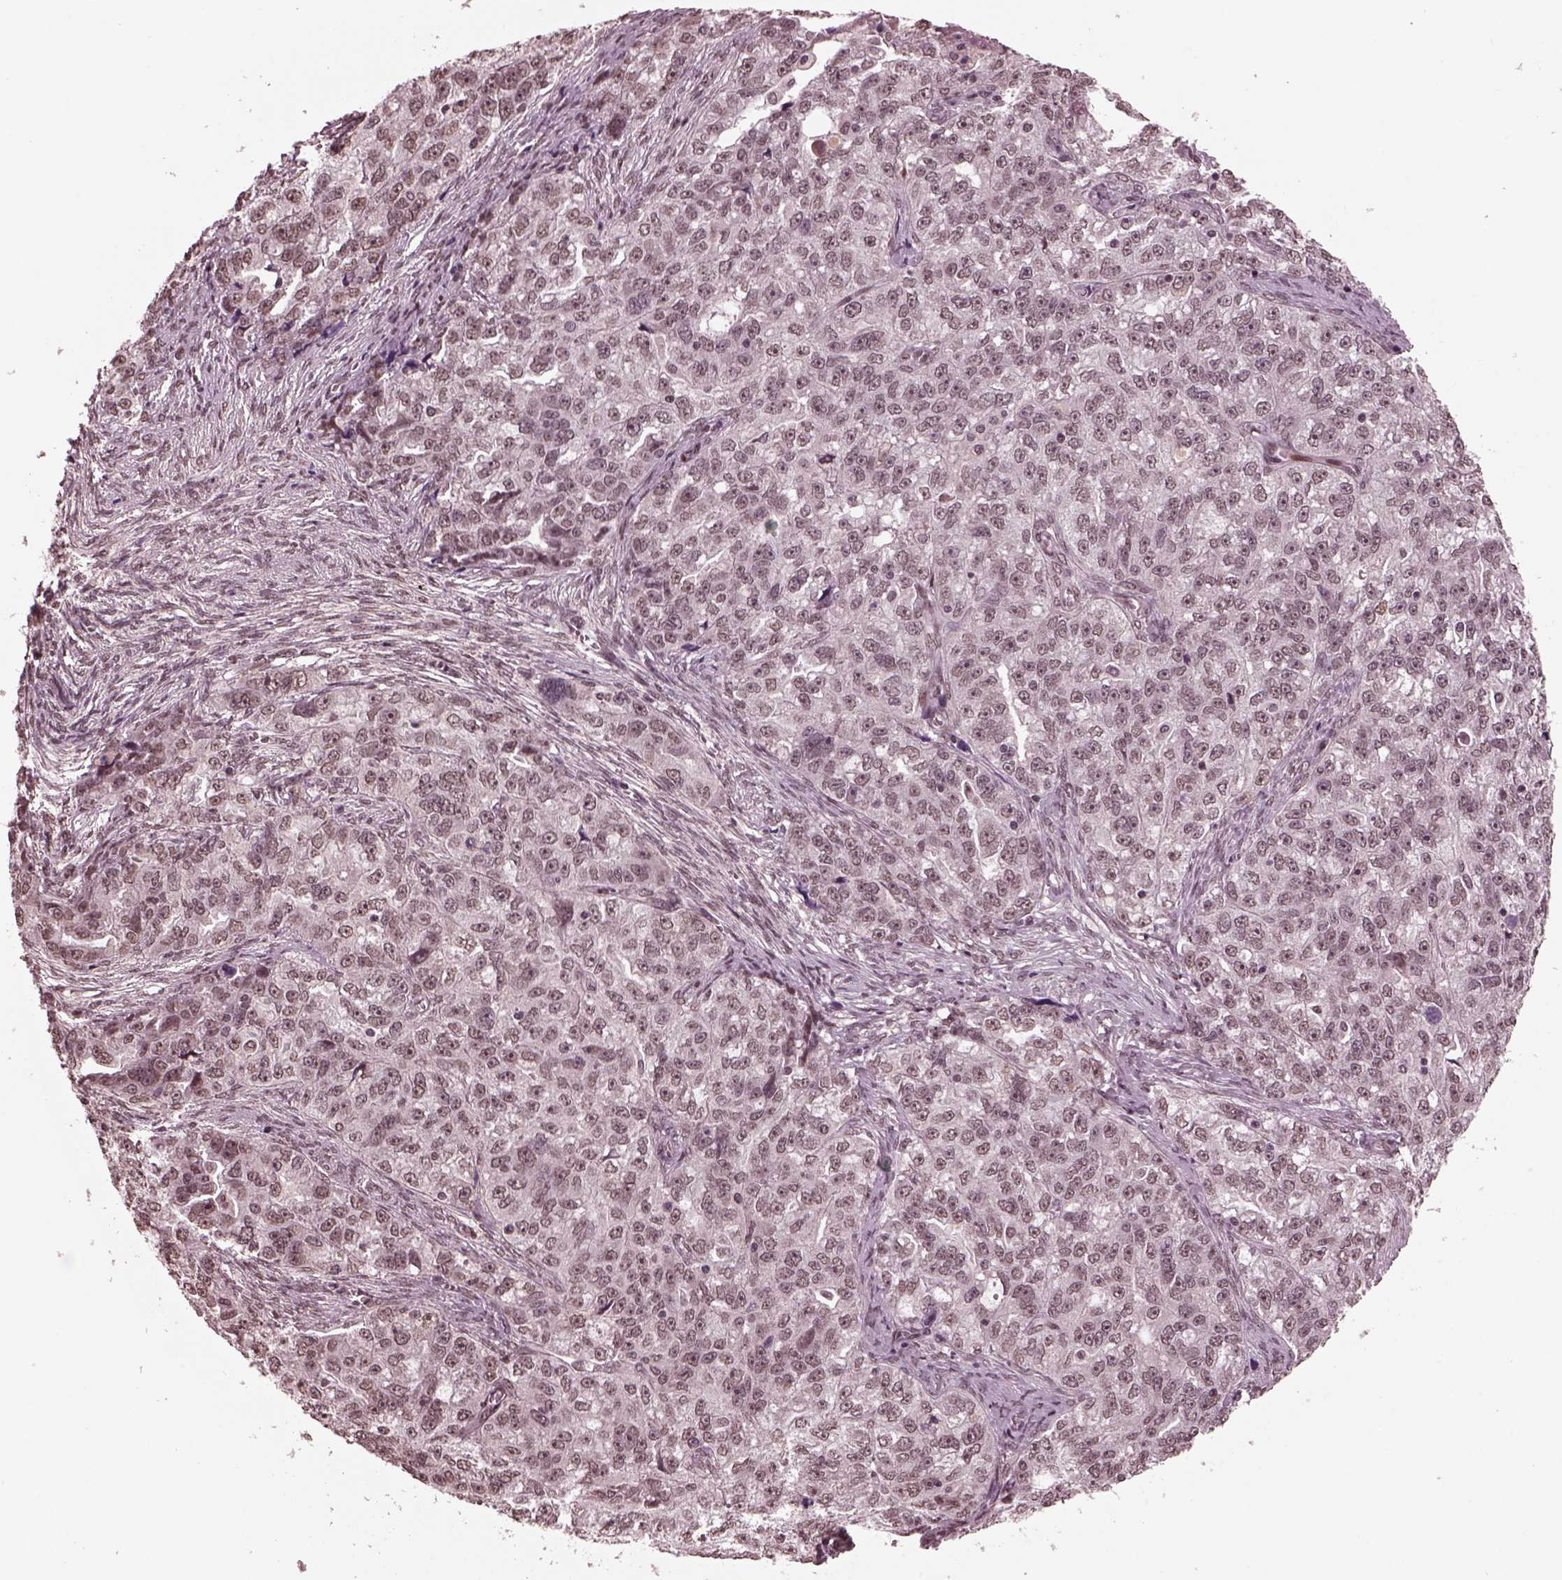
{"staining": {"intensity": "weak", "quantity": "25%-75%", "location": "nuclear"}, "tissue": "ovarian cancer", "cell_type": "Tumor cells", "image_type": "cancer", "snomed": [{"axis": "morphology", "description": "Cystadenocarcinoma, serous, NOS"}, {"axis": "topography", "description": "Ovary"}], "caption": "Brown immunohistochemical staining in human ovarian cancer demonstrates weak nuclear positivity in approximately 25%-75% of tumor cells.", "gene": "NAP1L5", "patient": {"sex": "female", "age": 51}}